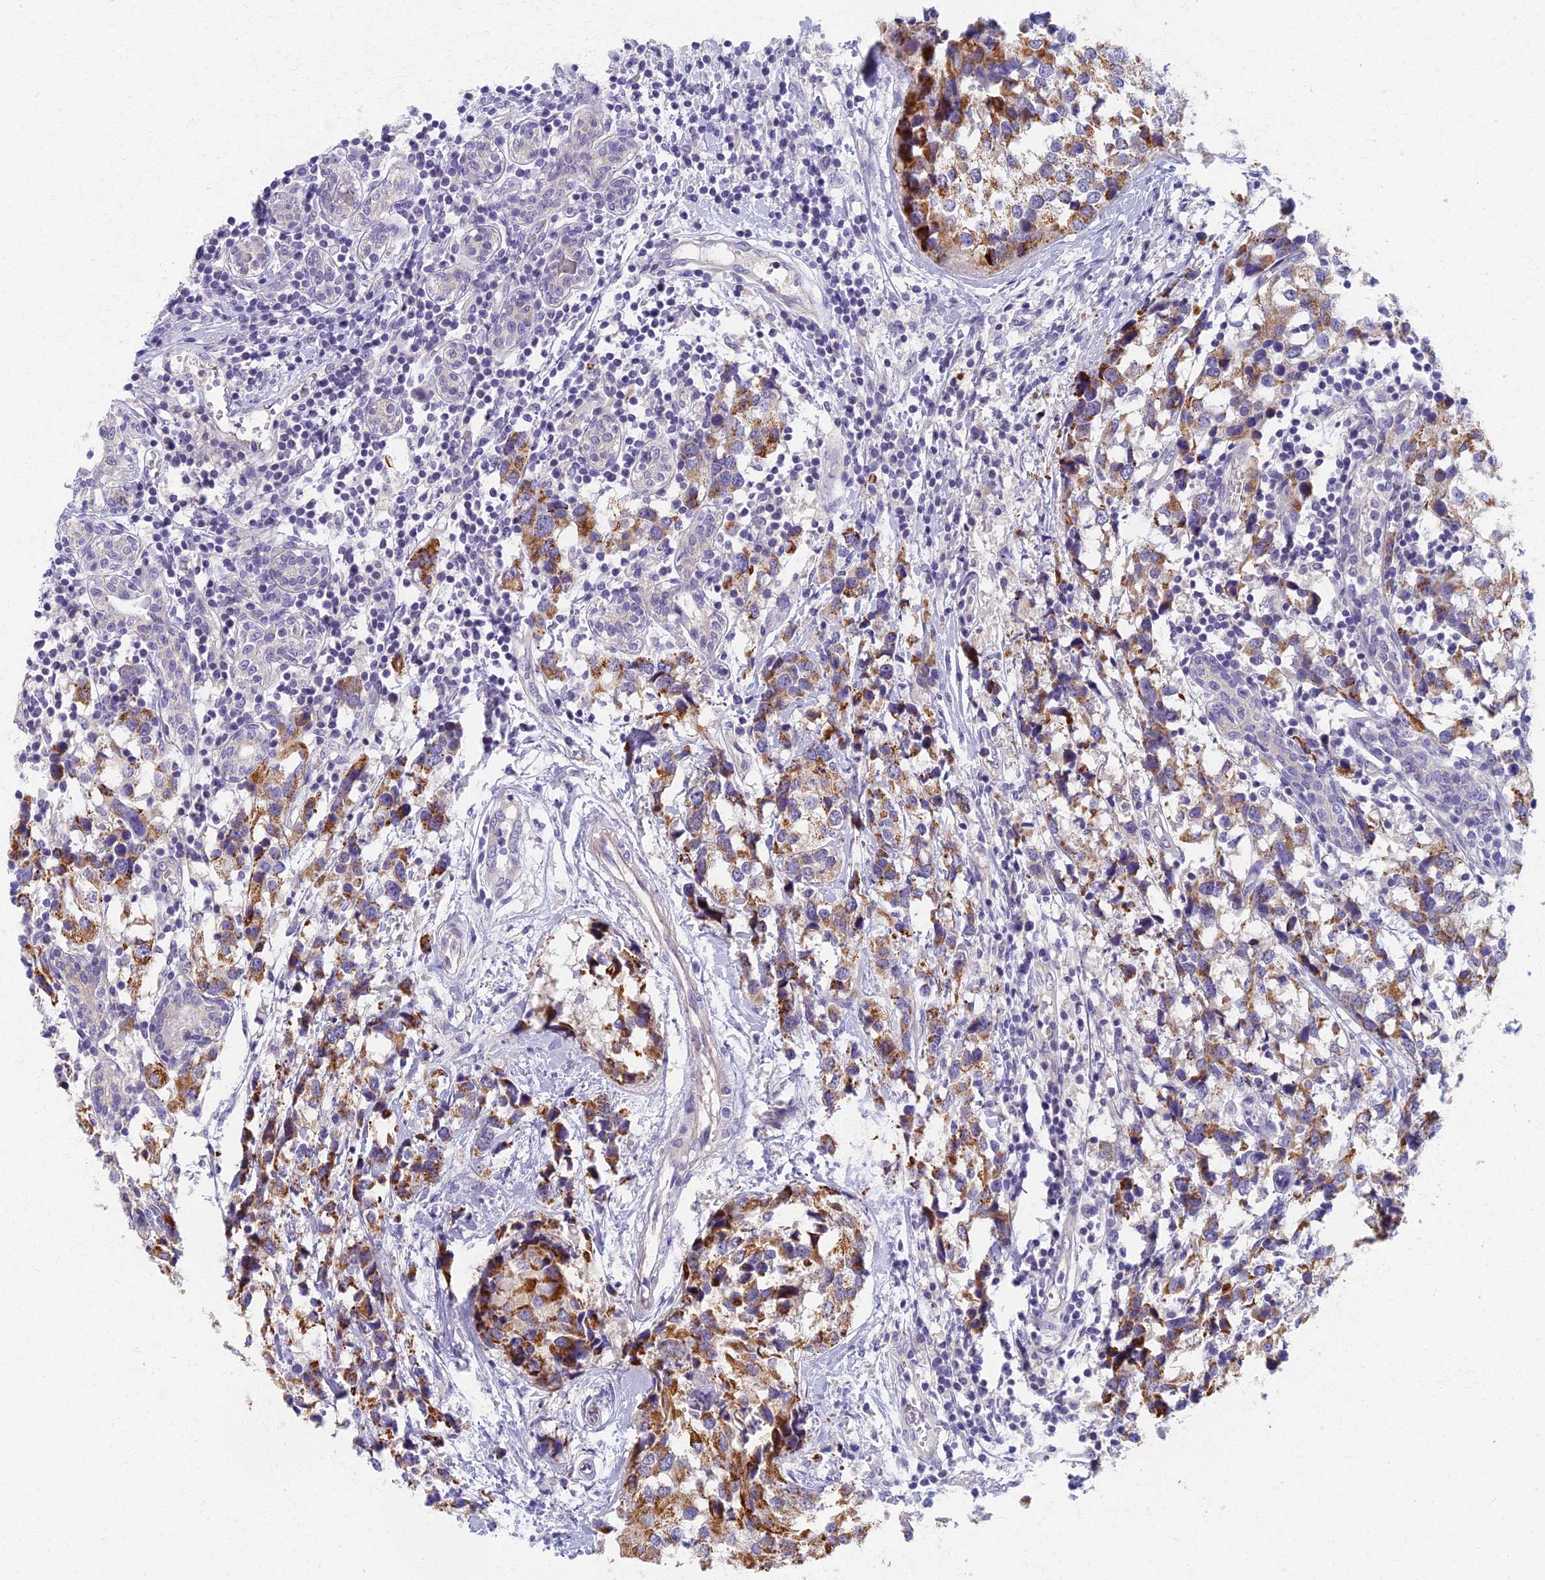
{"staining": {"intensity": "moderate", "quantity": ">75%", "location": "cytoplasmic/membranous"}, "tissue": "breast cancer", "cell_type": "Tumor cells", "image_type": "cancer", "snomed": [{"axis": "morphology", "description": "Lobular carcinoma"}, {"axis": "topography", "description": "Breast"}], "caption": "High-magnification brightfield microscopy of breast cancer stained with DAB (brown) and counterstained with hematoxylin (blue). tumor cells exhibit moderate cytoplasmic/membranous staining is appreciated in approximately>75% of cells.", "gene": "AP4E1", "patient": {"sex": "female", "age": 59}}